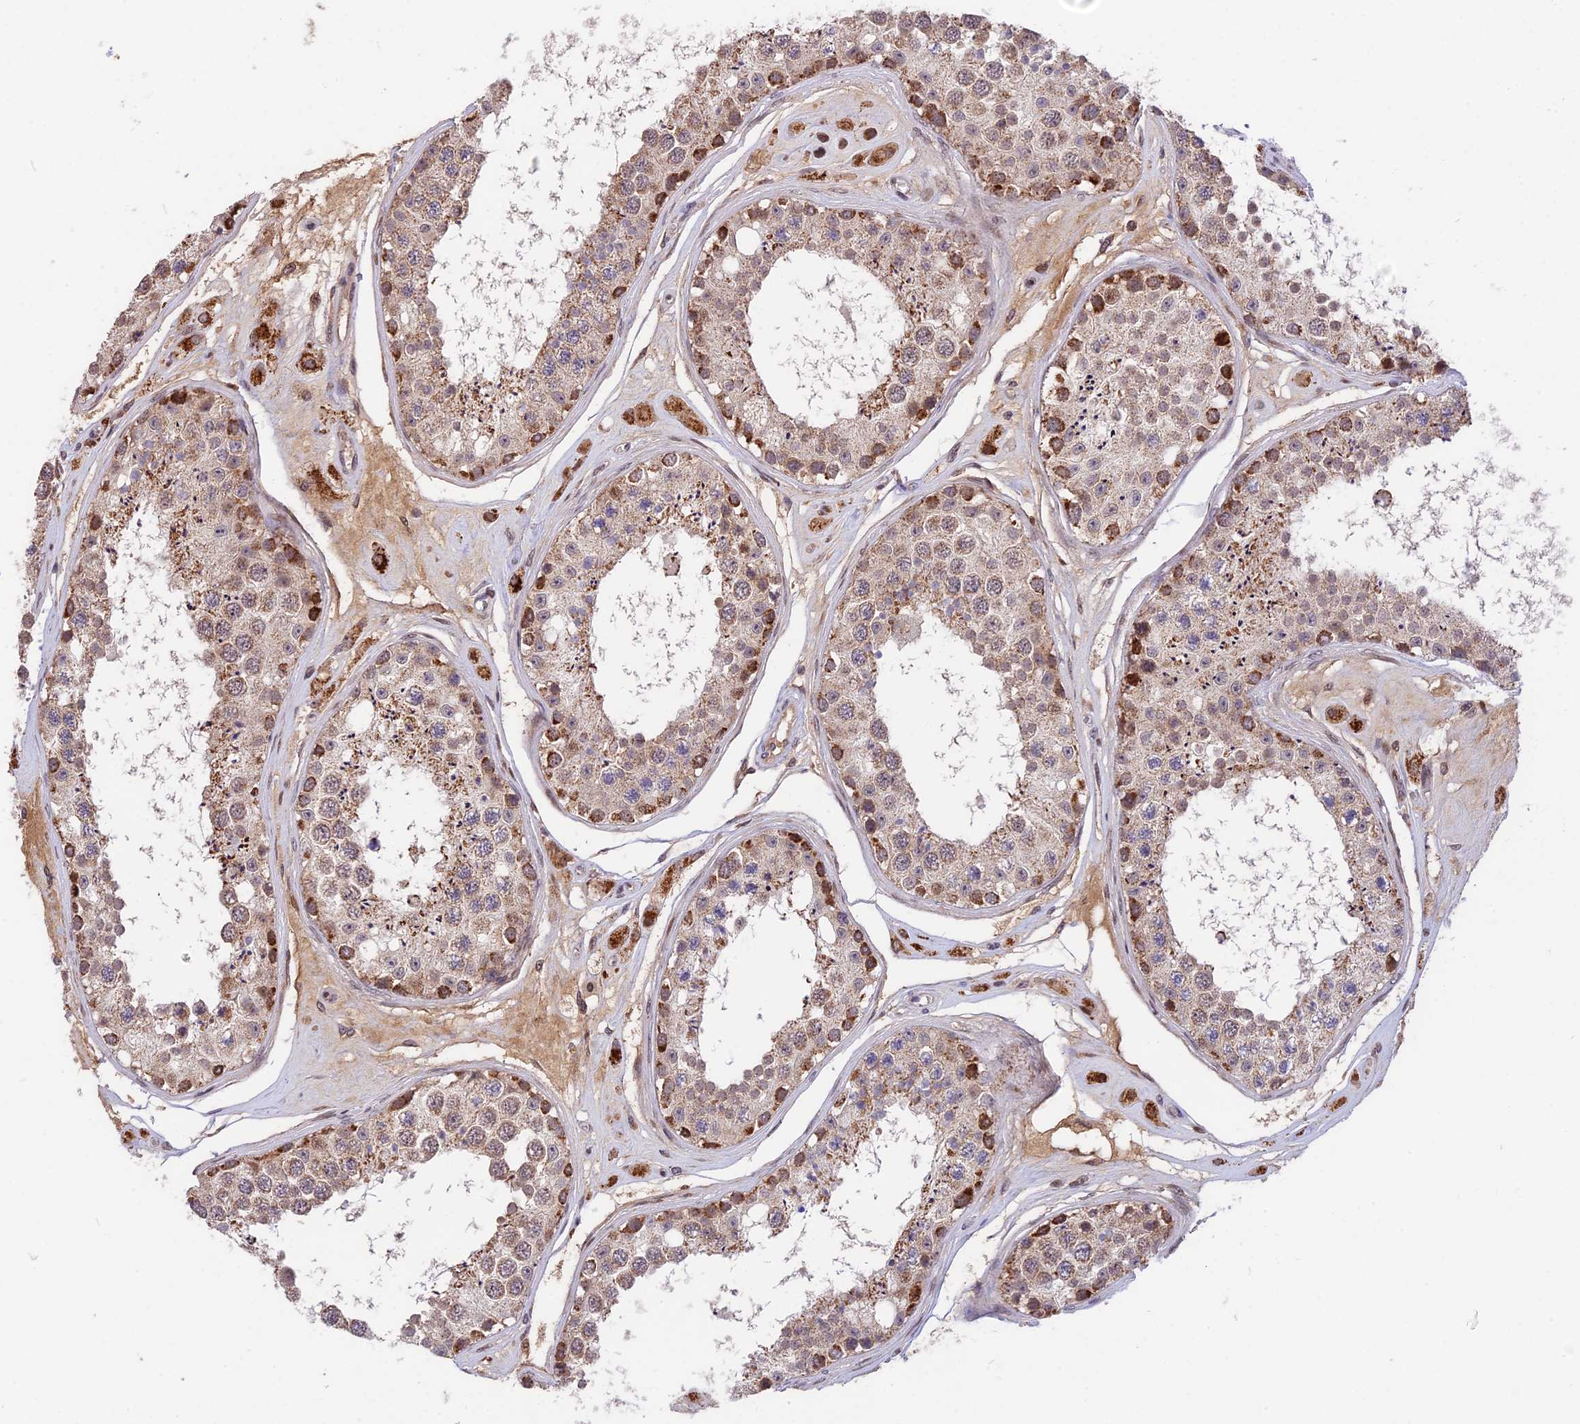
{"staining": {"intensity": "moderate", "quantity": "25%-75%", "location": "cytoplasmic/membranous,nuclear"}, "tissue": "testis", "cell_type": "Cells in seminiferous ducts", "image_type": "normal", "snomed": [{"axis": "morphology", "description": "Normal tissue, NOS"}, {"axis": "topography", "description": "Testis"}], "caption": "Immunohistochemistry (IHC) micrograph of unremarkable human testis stained for a protein (brown), which demonstrates medium levels of moderate cytoplasmic/membranous,nuclear staining in about 25%-75% of cells in seminiferous ducts.", "gene": "RERGL", "patient": {"sex": "male", "age": 25}}